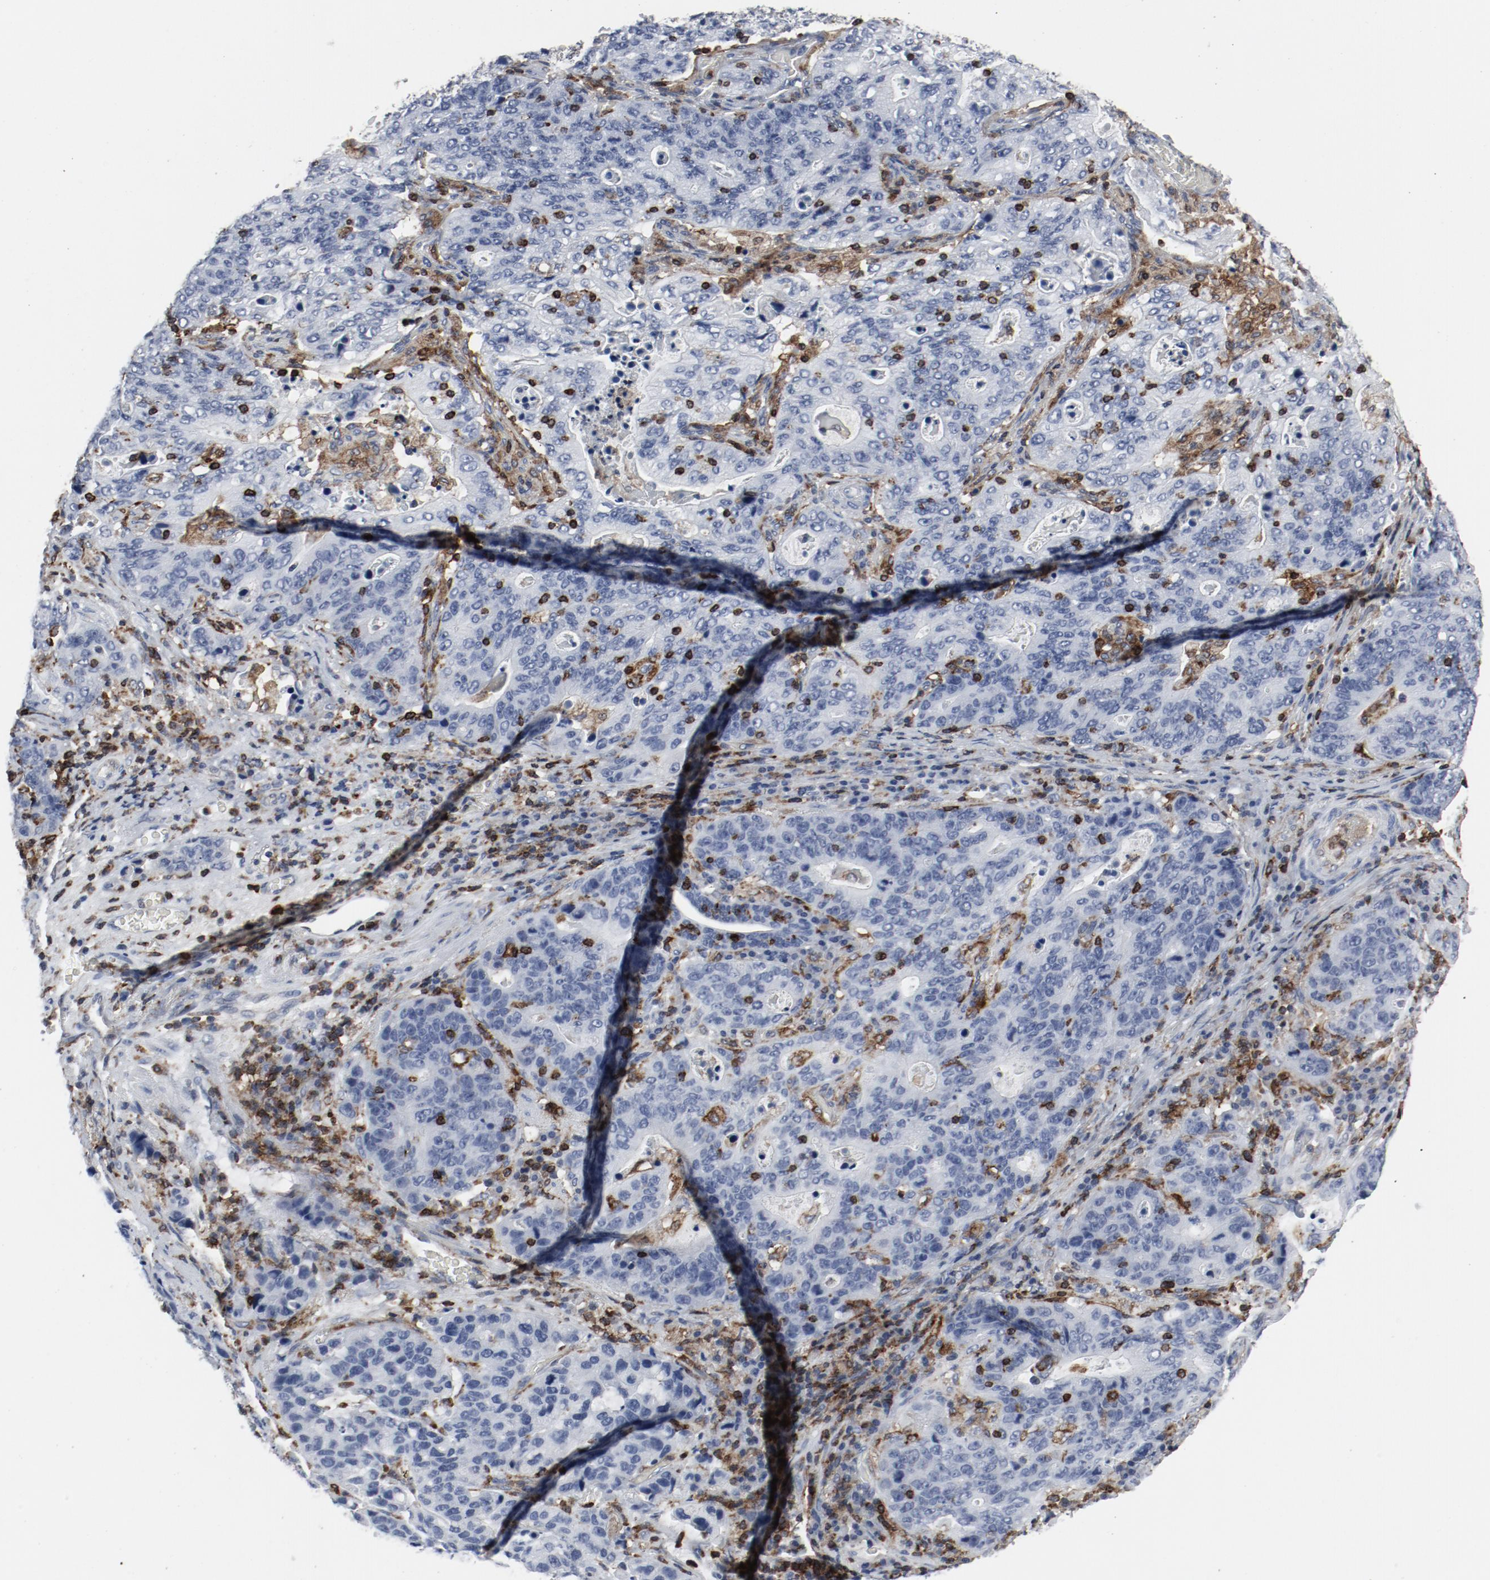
{"staining": {"intensity": "negative", "quantity": "none", "location": "none"}, "tissue": "stomach cancer", "cell_type": "Tumor cells", "image_type": "cancer", "snomed": [{"axis": "morphology", "description": "Adenocarcinoma, NOS"}, {"axis": "topography", "description": "Esophagus"}, {"axis": "topography", "description": "Stomach"}], "caption": "The photomicrograph displays no significant staining in tumor cells of stomach adenocarcinoma. The staining is performed using DAB brown chromogen with nuclei counter-stained in using hematoxylin.", "gene": "LCP2", "patient": {"sex": "male", "age": 74}}